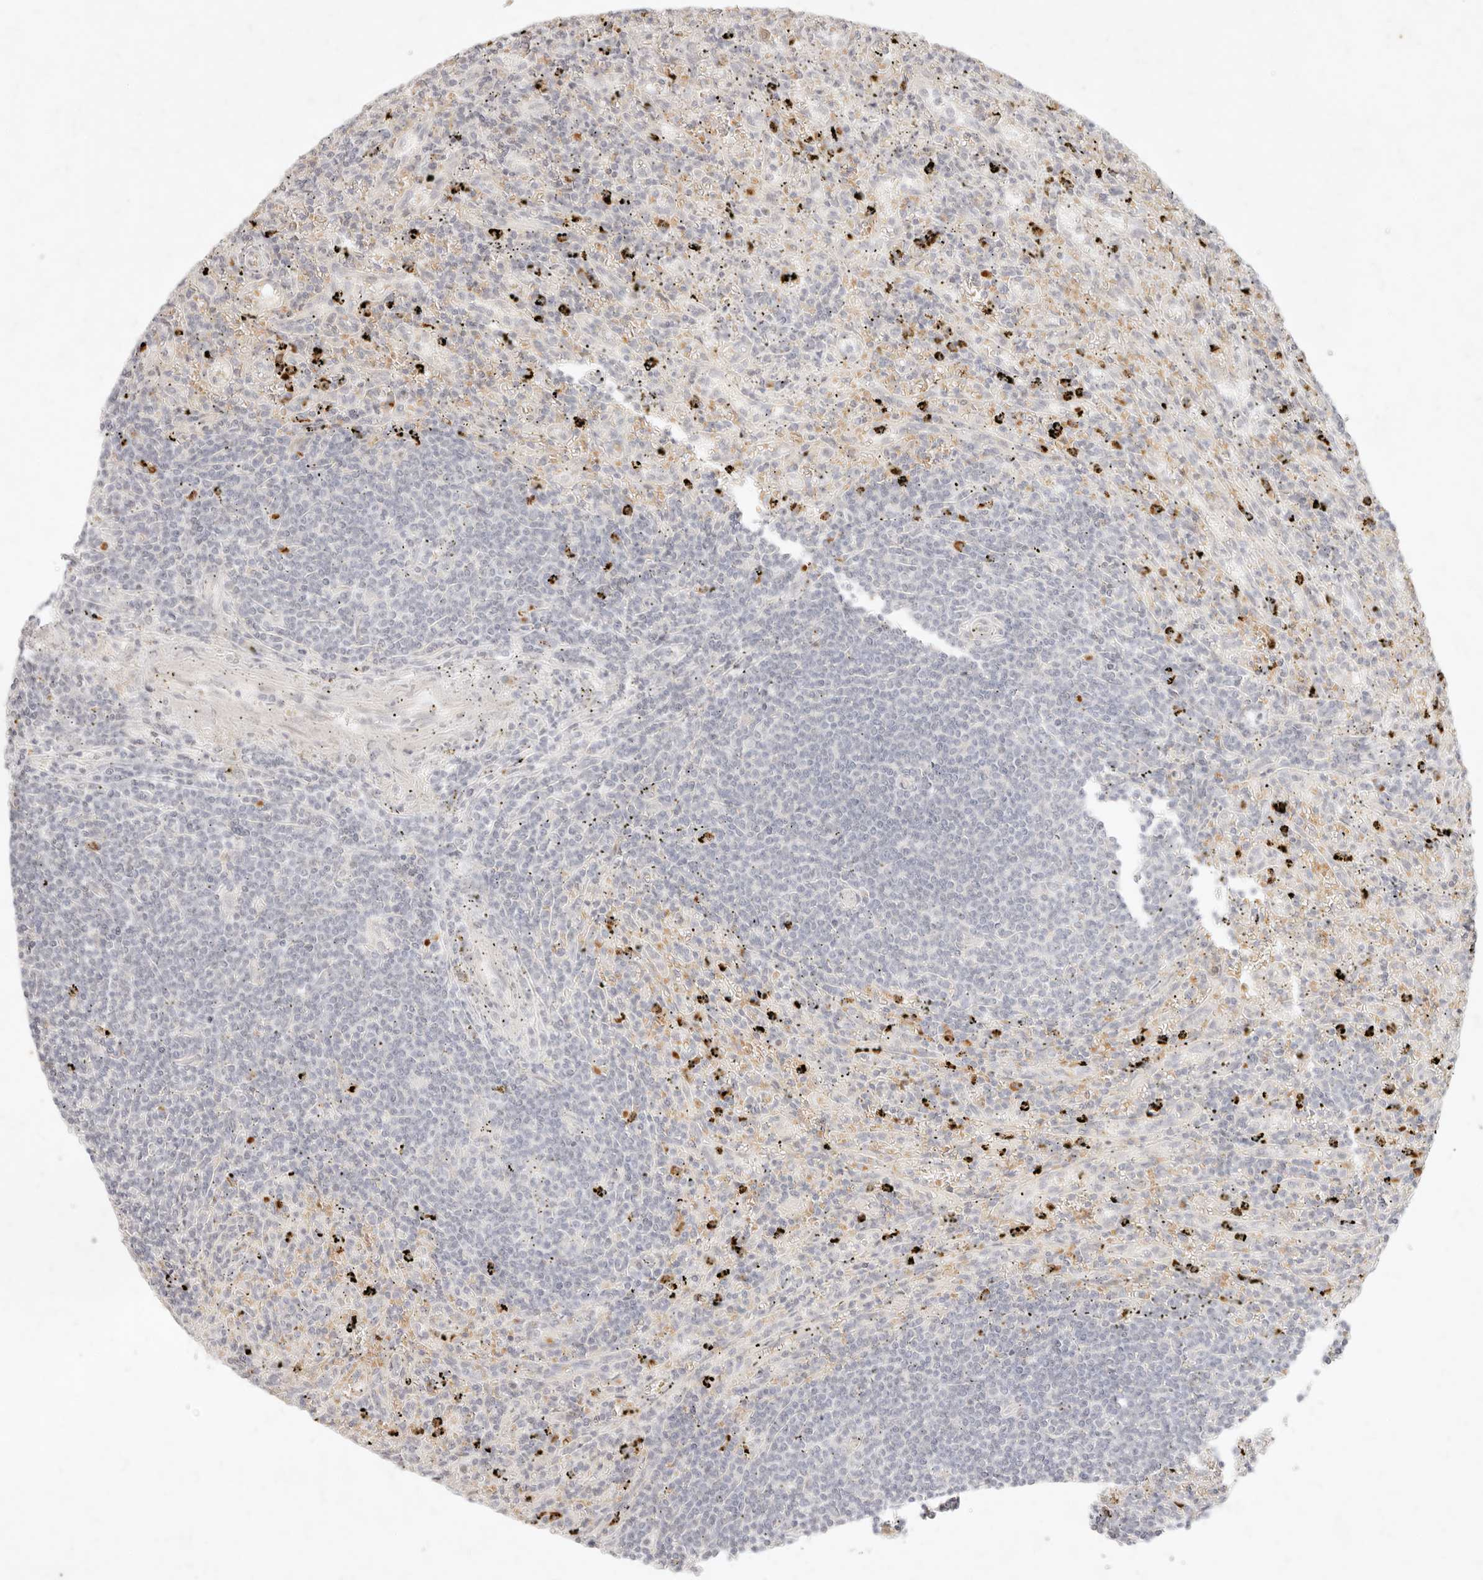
{"staining": {"intensity": "negative", "quantity": "none", "location": "none"}, "tissue": "lymphoma", "cell_type": "Tumor cells", "image_type": "cancer", "snomed": [{"axis": "morphology", "description": "Malignant lymphoma, non-Hodgkin's type, Low grade"}, {"axis": "topography", "description": "Spleen"}], "caption": "The IHC photomicrograph has no significant expression in tumor cells of malignant lymphoma, non-Hodgkin's type (low-grade) tissue. (Stains: DAB IHC with hematoxylin counter stain, Microscopy: brightfield microscopy at high magnification).", "gene": "ASCL3", "patient": {"sex": "male", "age": 76}}